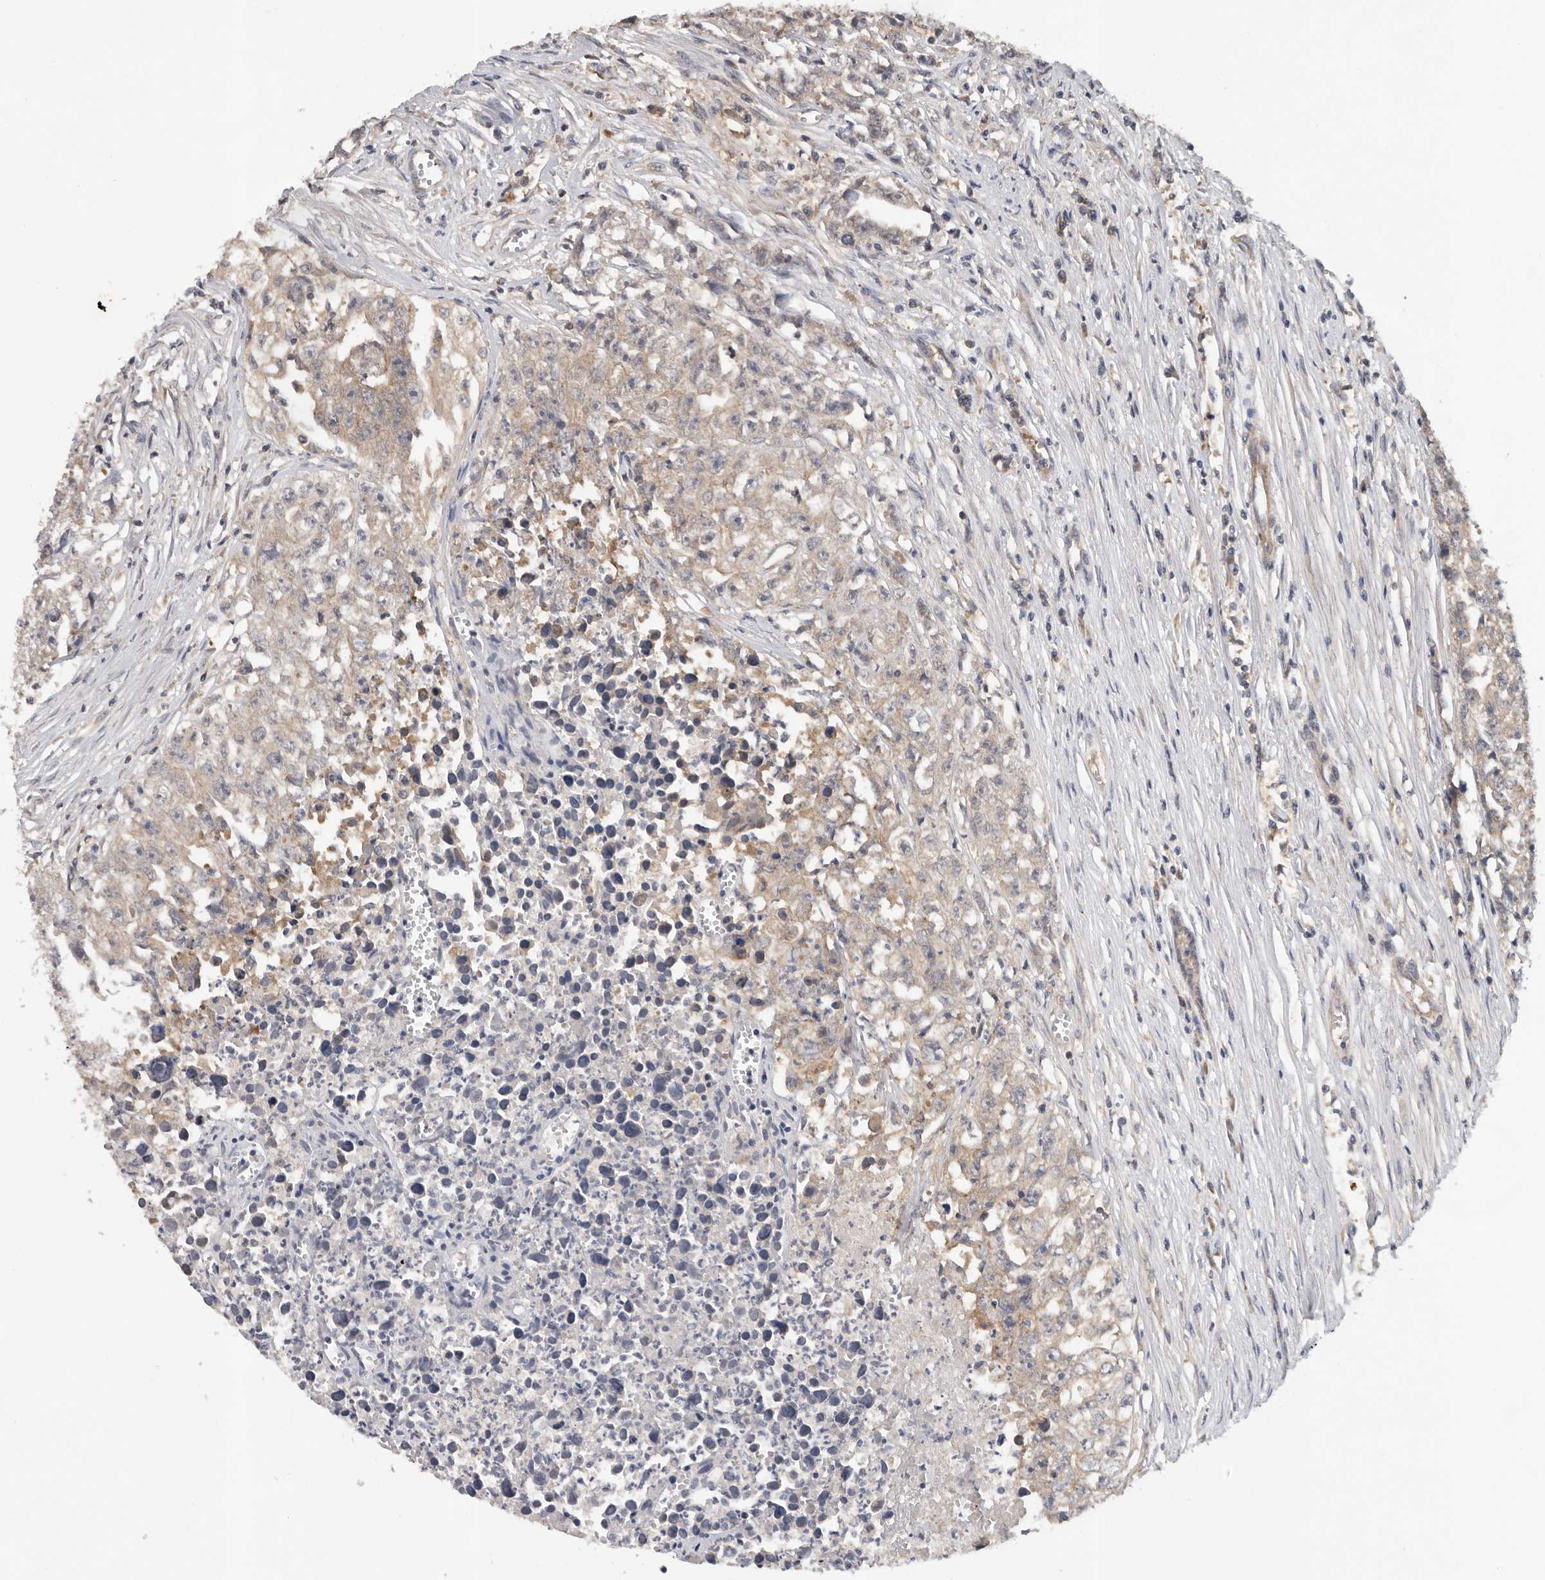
{"staining": {"intensity": "weak", "quantity": ">75%", "location": "cytoplasmic/membranous"}, "tissue": "testis cancer", "cell_type": "Tumor cells", "image_type": "cancer", "snomed": [{"axis": "morphology", "description": "Seminoma, NOS"}, {"axis": "morphology", "description": "Carcinoma, Embryonal, NOS"}, {"axis": "topography", "description": "Testis"}], "caption": "Immunohistochemistry (DAB (3,3'-diaminobenzidine)) staining of testis embryonal carcinoma displays weak cytoplasmic/membranous protein staining in about >75% of tumor cells.", "gene": "PPP1R42", "patient": {"sex": "male", "age": 43}}